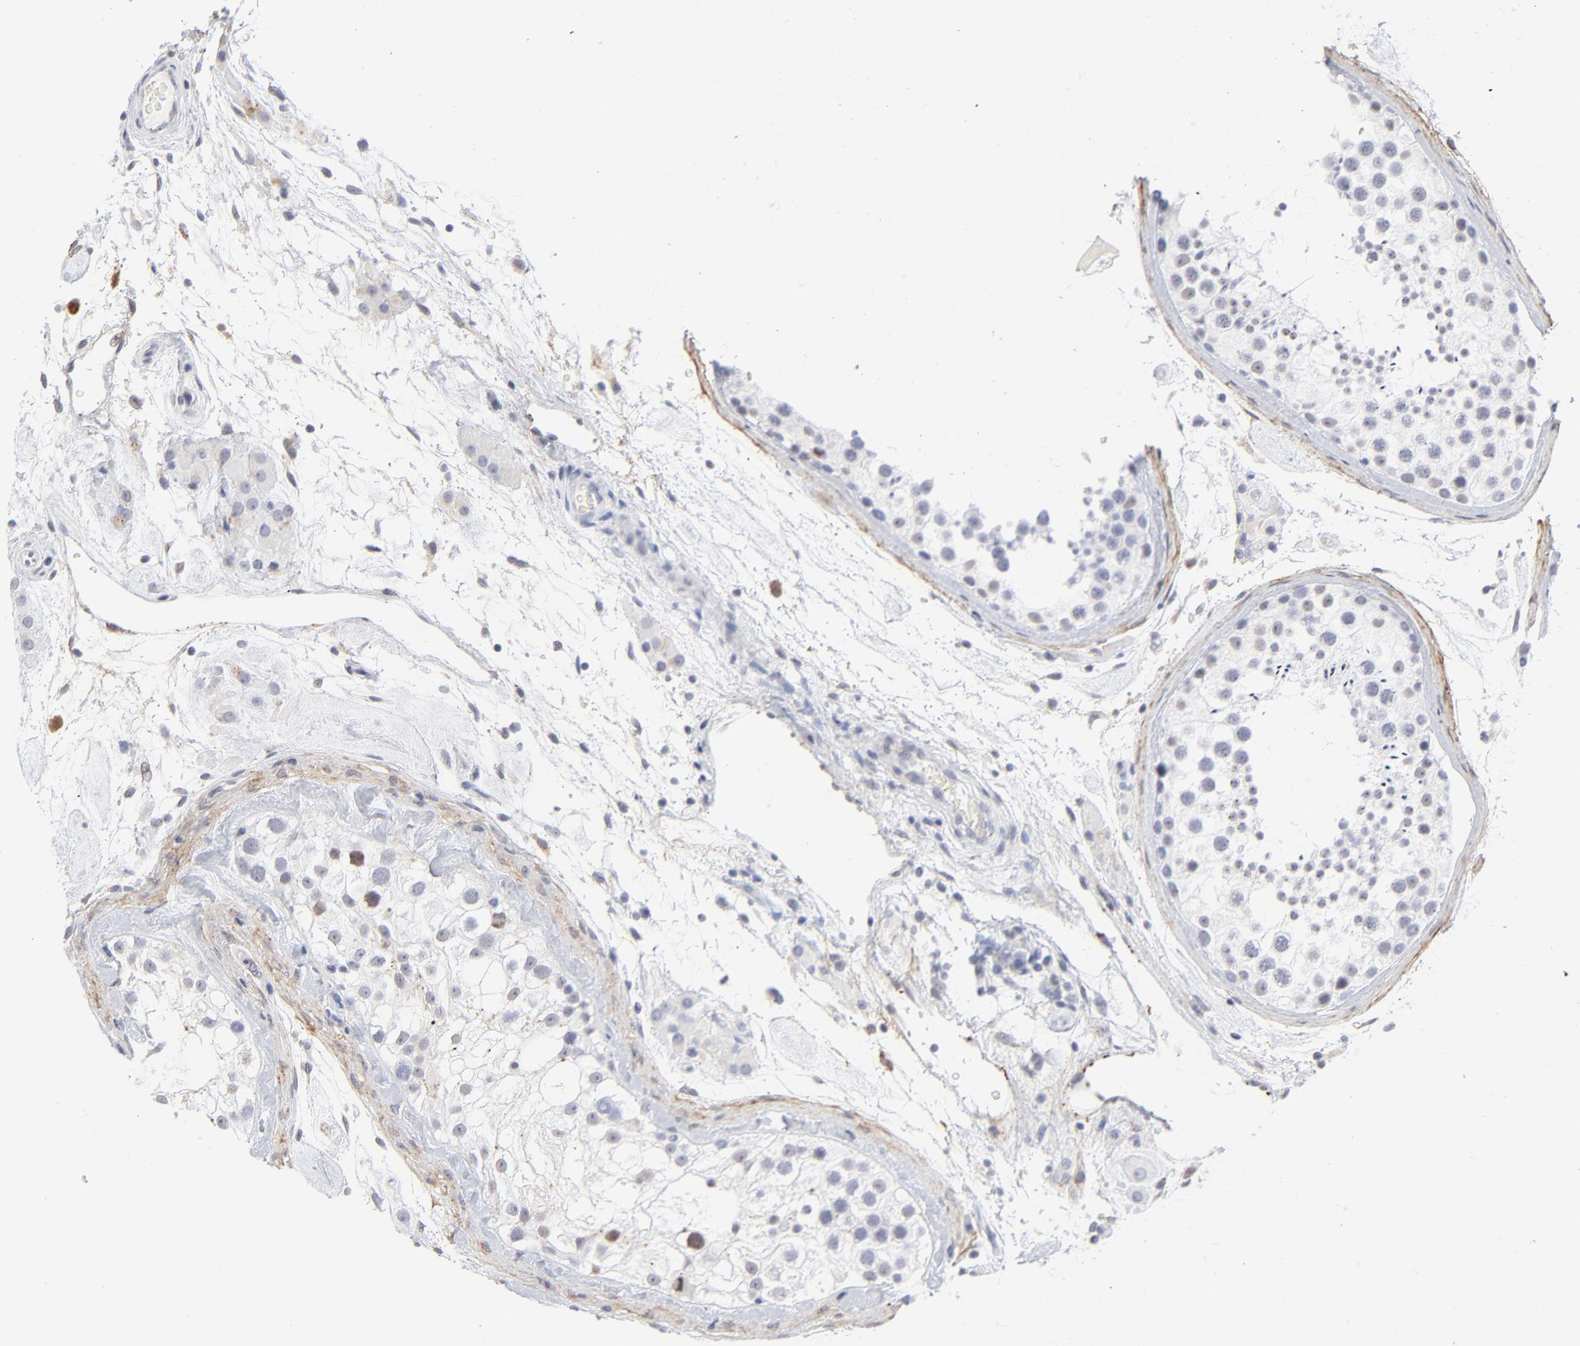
{"staining": {"intensity": "negative", "quantity": "none", "location": "none"}, "tissue": "testis", "cell_type": "Cells in seminiferous ducts", "image_type": "normal", "snomed": [{"axis": "morphology", "description": "Normal tissue, NOS"}, {"axis": "topography", "description": "Testis"}], "caption": "DAB (3,3'-diaminobenzidine) immunohistochemical staining of unremarkable human testis reveals no significant expression in cells in seminiferous ducts. Brightfield microscopy of IHC stained with DAB (3,3'-diaminobenzidine) (brown) and hematoxylin (blue), captured at high magnification.", "gene": "LTBP2", "patient": {"sex": "male", "age": 46}}